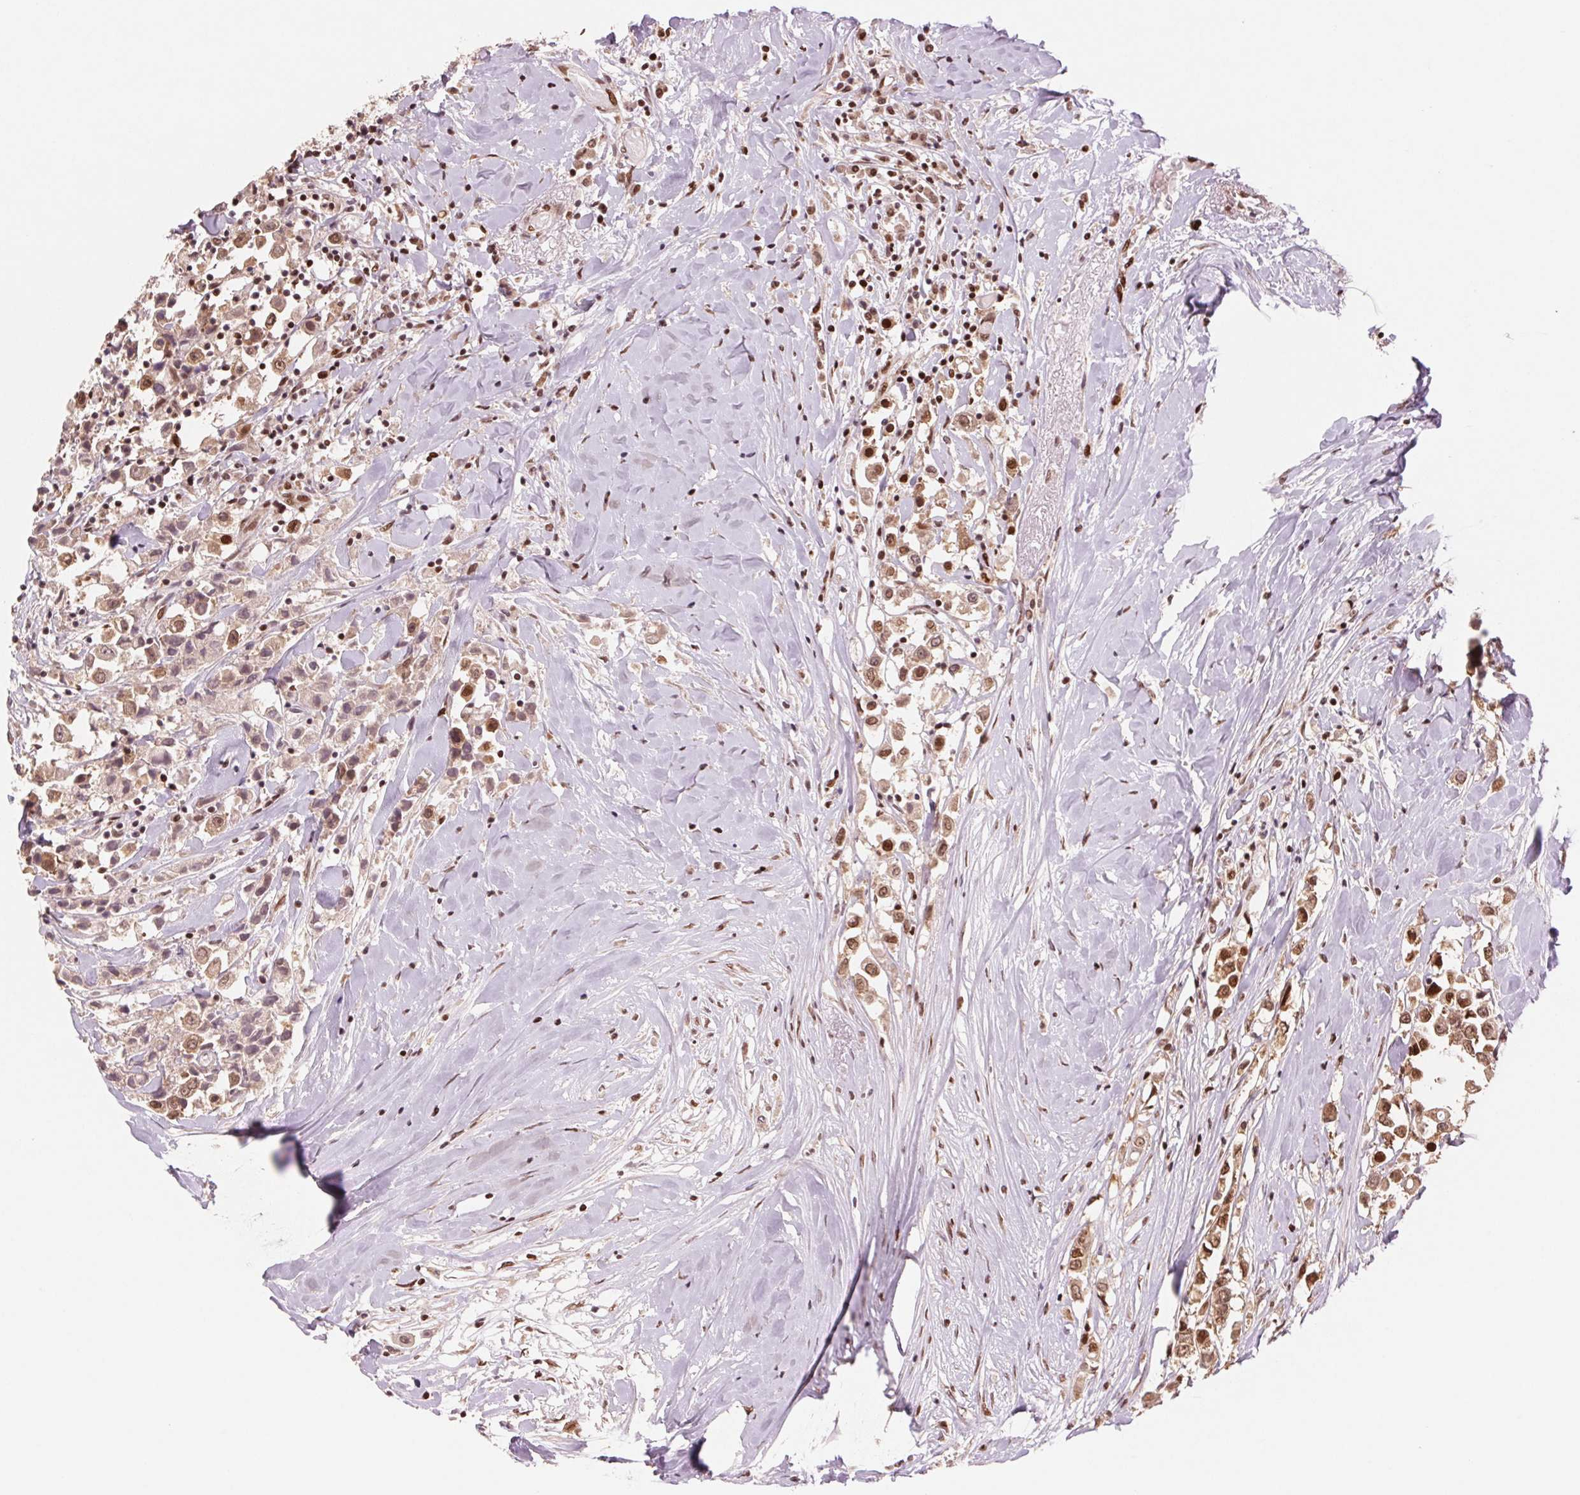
{"staining": {"intensity": "strong", "quantity": "25%-75%", "location": "nuclear"}, "tissue": "breast cancer", "cell_type": "Tumor cells", "image_type": "cancer", "snomed": [{"axis": "morphology", "description": "Duct carcinoma"}, {"axis": "topography", "description": "Breast"}], "caption": "Breast cancer stained for a protein (brown) reveals strong nuclear positive positivity in approximately 25%-75% of tumor cells.", "gene": "TTLL9", "patient": {"sex": "female", "age": 61}}